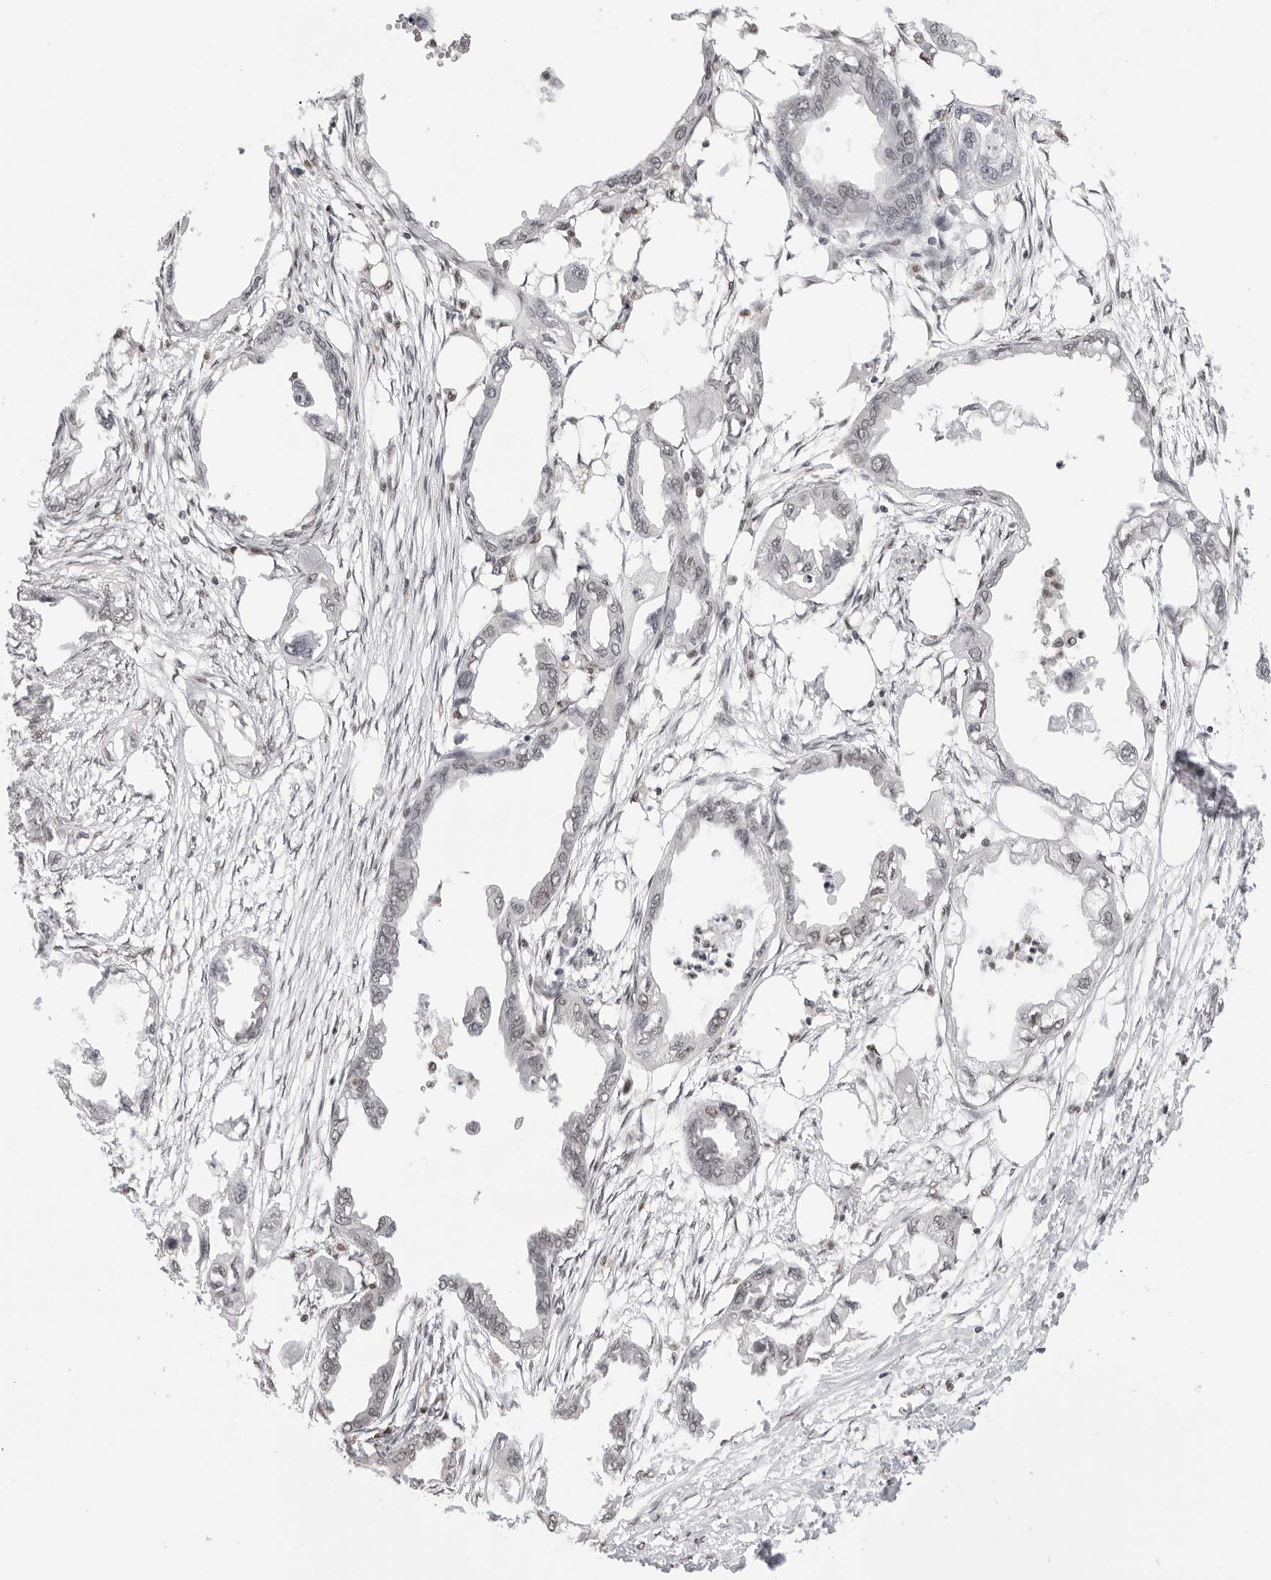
{"staining": {"intensity": "weak", "quantity": "<25%", "location": "nuclear"}, "tissue": "endometrial cancer", "cell_type": "Tumor cells", "image_type": "cancer", "snomed": [{"axis": "morphology", "description": "Adenocarcinoma, NOS"}, {"axis": "morphology", "description": "Adenocarcinoma, metastatic, NOS"}, {"axis": "topography", "description": "Adipose tissue"}, {"axis": "topography", "description": "Endometrium"}], "caption": "Immunohistochemistry (IHC) histopathology image of neoplastic tissue: human metastatic adenocarcinoma (endometrial) stained with DAB (3,3'-diaminobenzidine) demonstrates no significant protein positivity in tumor cells. Nuclei are stained in blue.", "gene": "RPA2", "patient": {"sex": "female", "age": 67}}